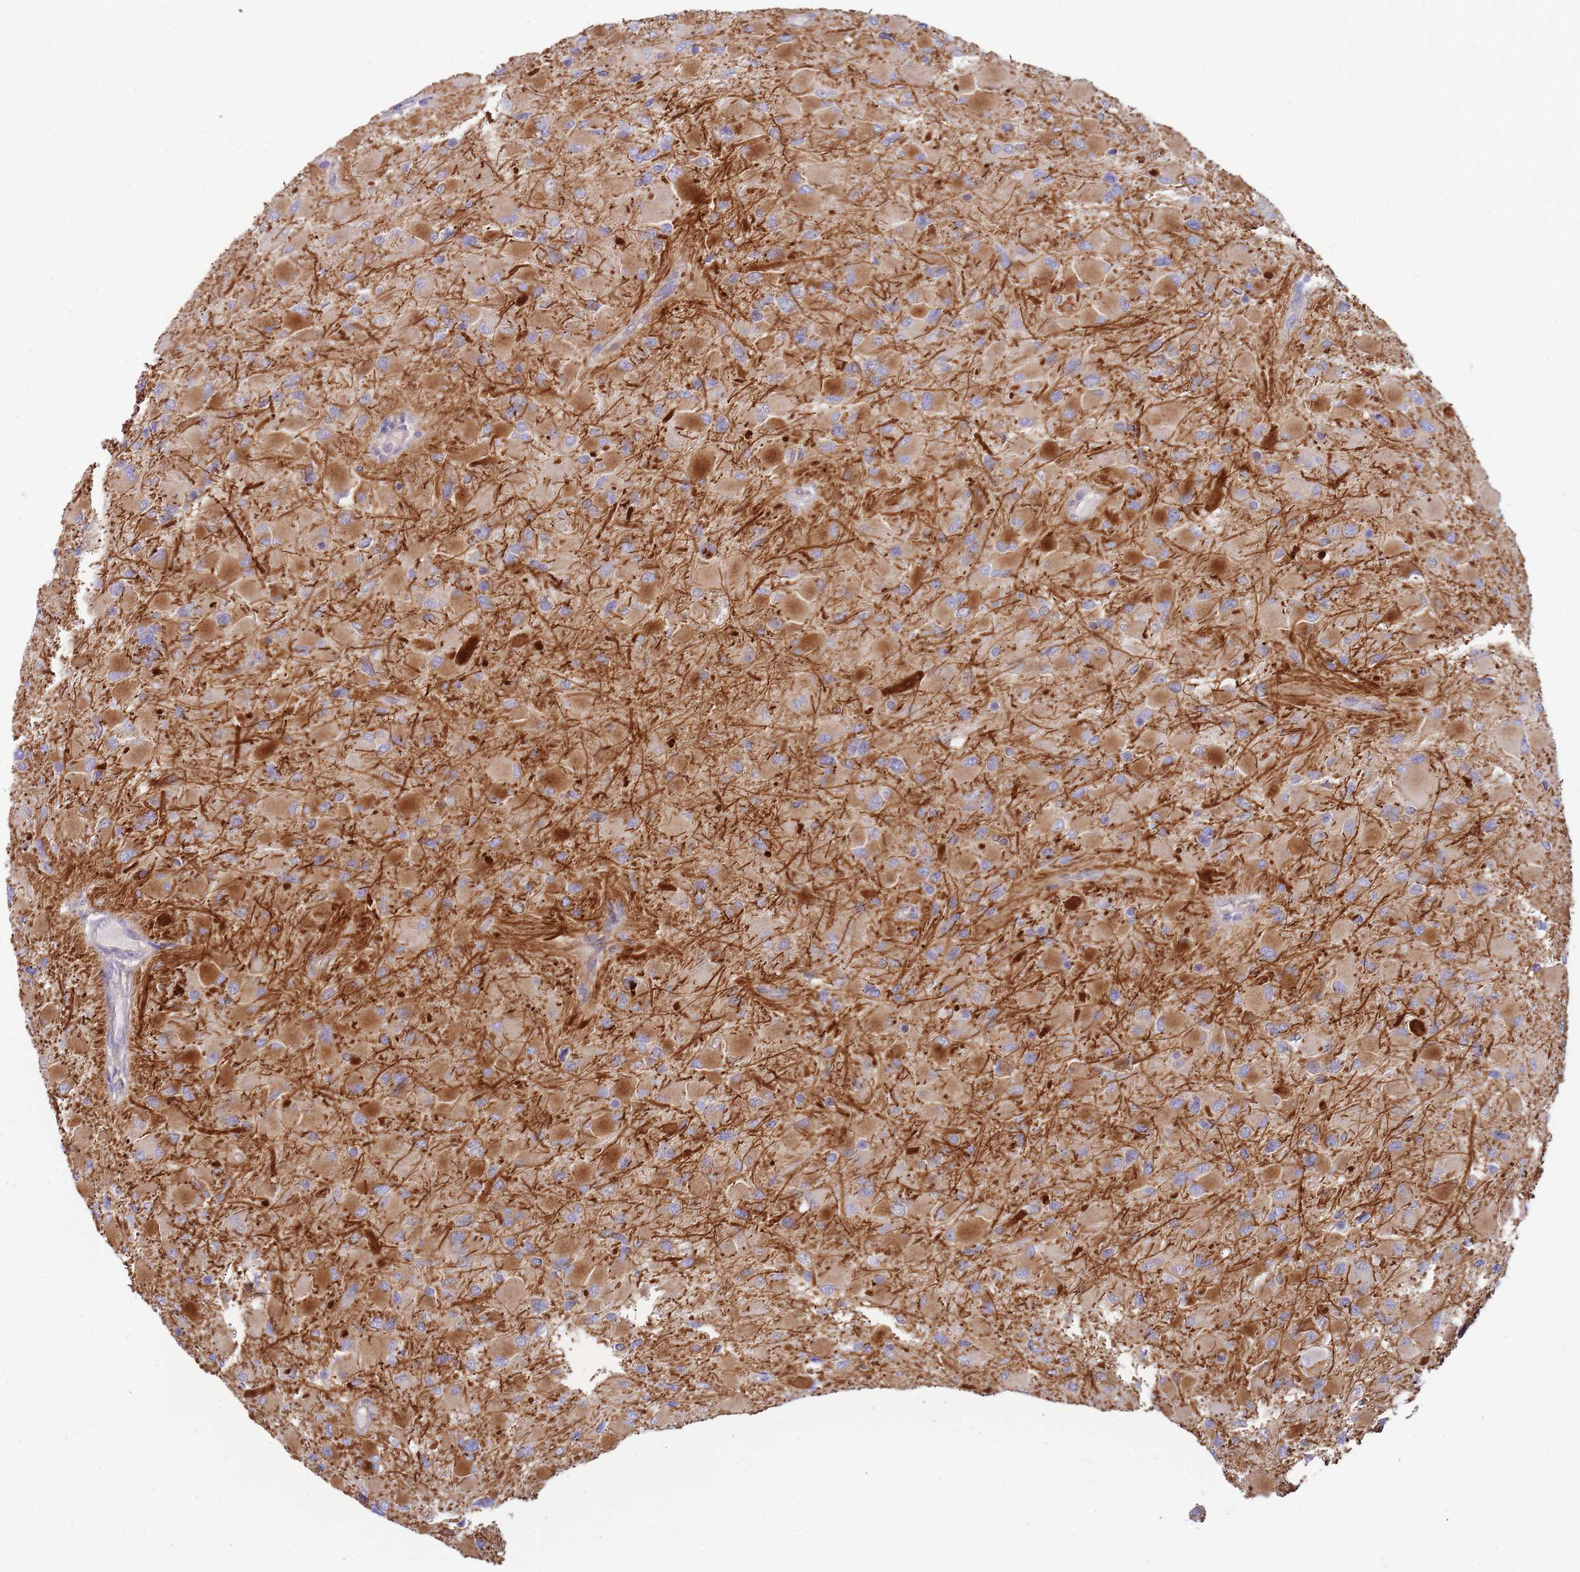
{"staining": {"intensity": "moderate", "quantity": ">75%", "location": "cytoplasmic/membranous"}, "tissue": "glioma", "cell_type": "Tumor cells", "image_type": "cancer", "snomed": [{"axis": "morphology", "description": "Glioma, malignant, High grade"}, {"axis": "topography", "description": "Cerebral cortex"}], "caption": "The image reveals a brown stain indicating the presence of a protein in the cytoplasmic/membranous of tumor cells in glioma.", "gene": "SH2B2", "patient": {"sex": "female", "age": 36}}